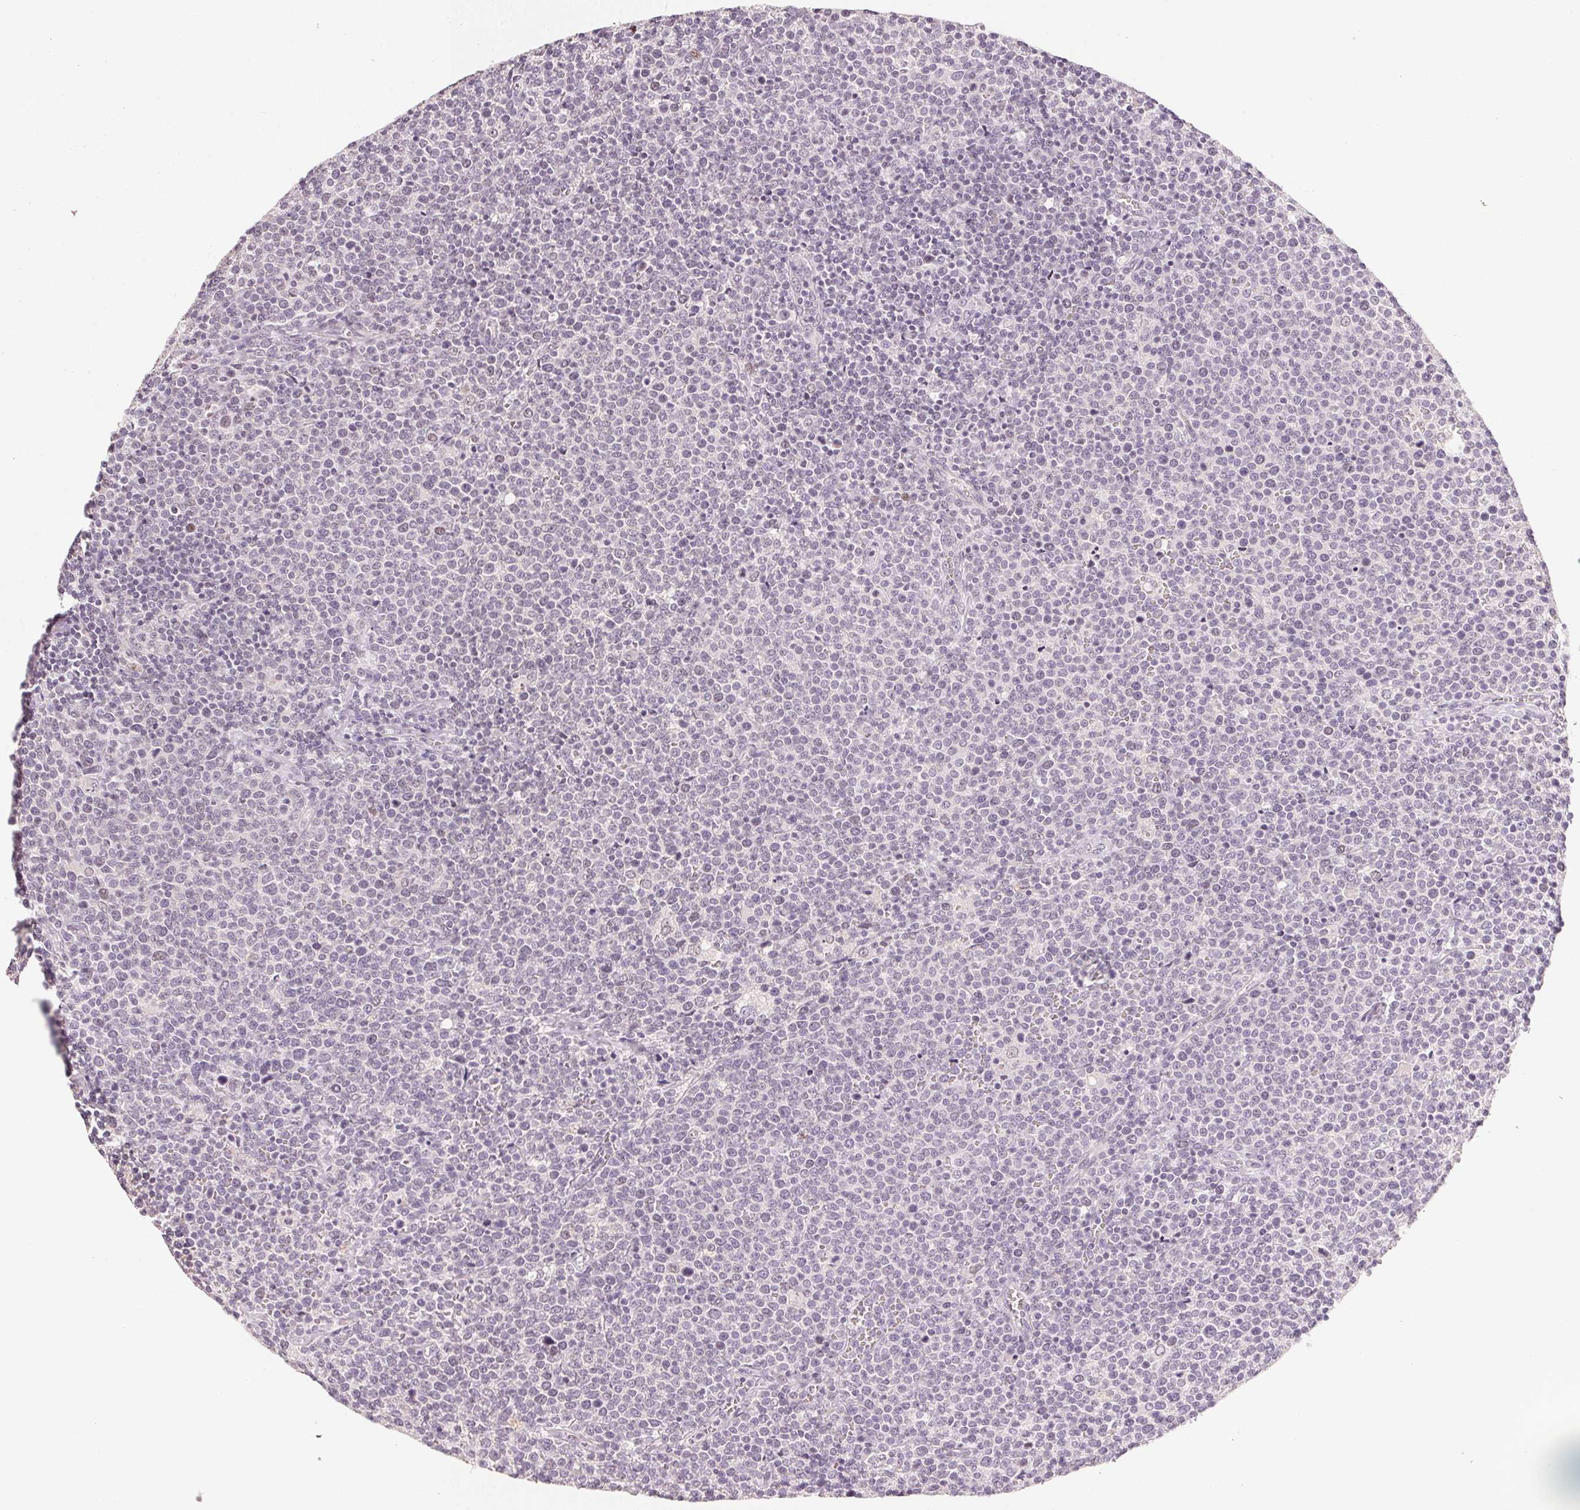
{"staining": {"intensity": "negative", "quantity": "none", "location": "none"}, "tissue": "lymphoma", "cell_type": "Tumor cells", "image_type": "cancer", "snomed": [{"axis": "morphology", "description": "Malignant lymphoma, non-Hodgkin's type, High grade"}, {"axis": "topography", "description": "Lymph node"}], "caption": "Immunohistochemistry of human lymphoma reveals no staining in tumor cells.", "gene": "SMTN", "patient": {"sex": "male", "age": 61}}